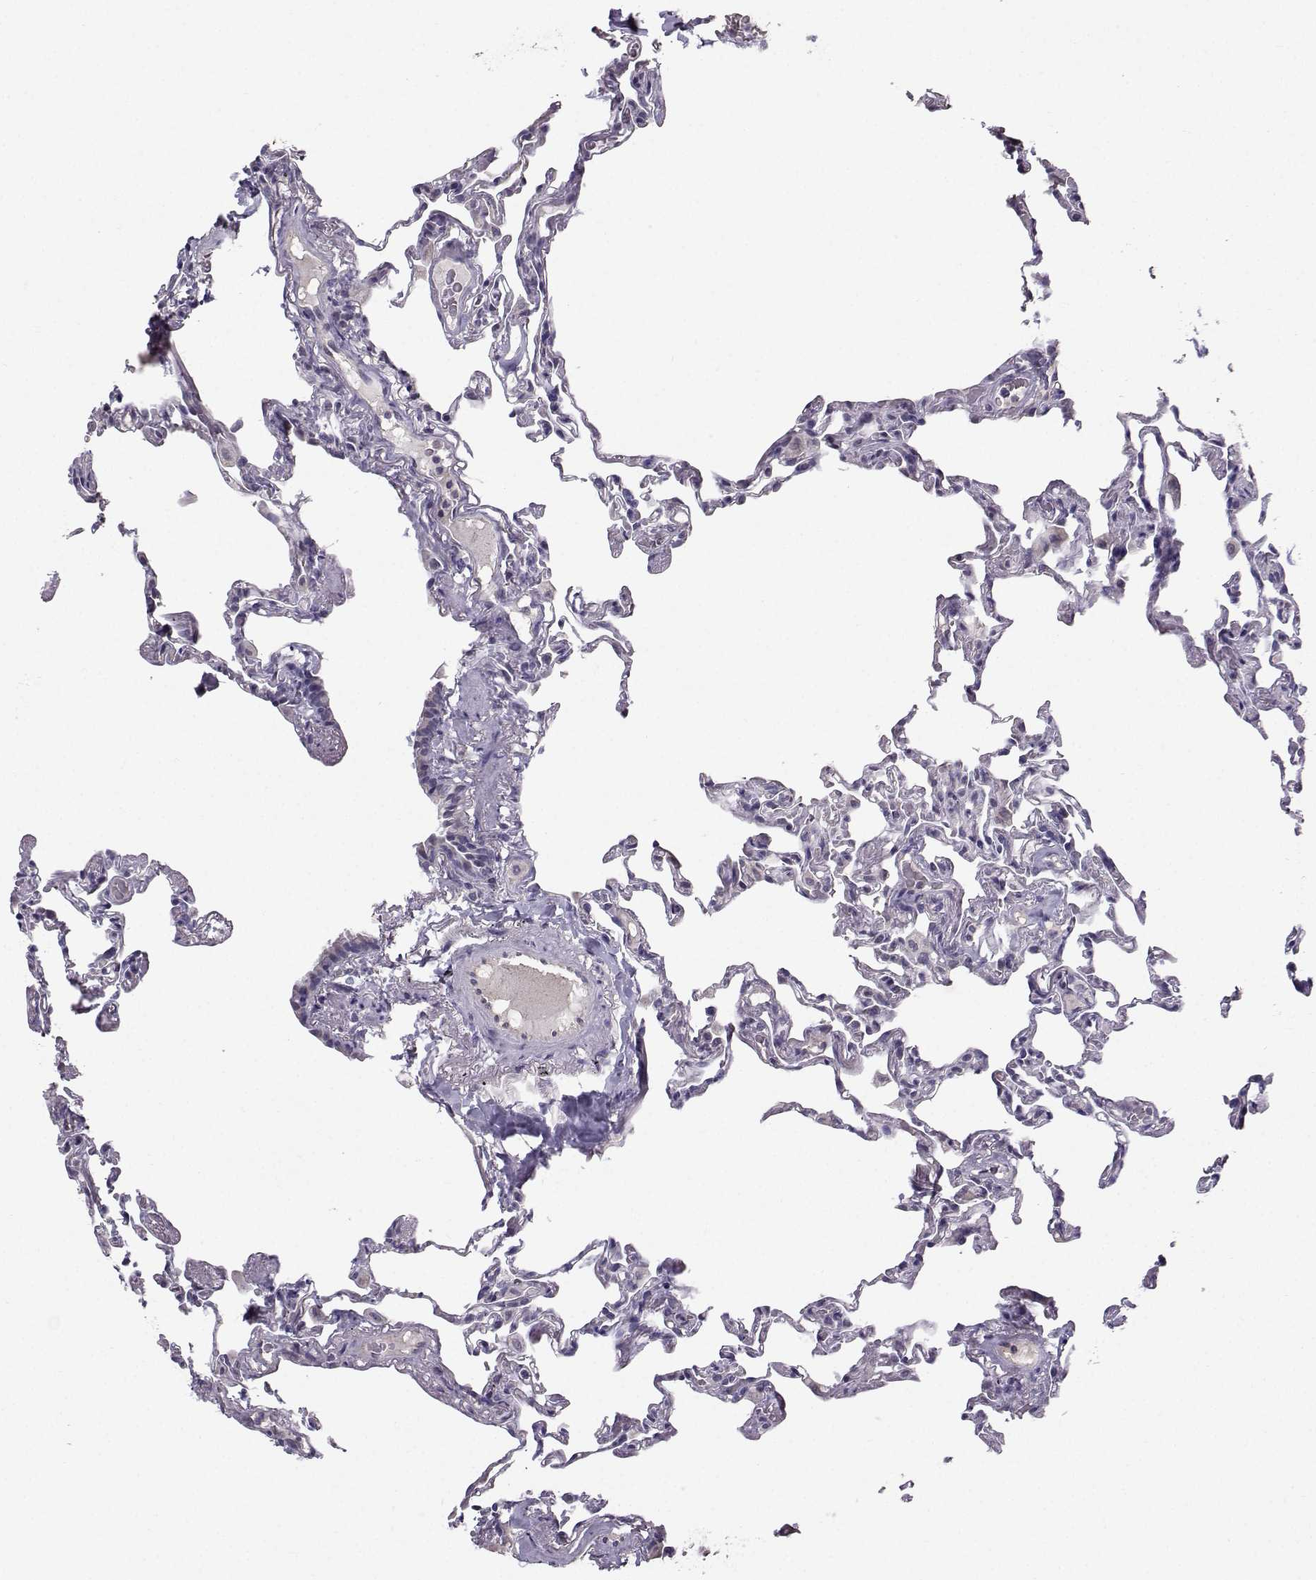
{"staining": {"intensity": "negative", "quantity": "none", "location": "none"}, "tissue": "lung", "cell_type": "Alveolar cells", "image_type": "normal", "snomed": [{"axis": "morphology", "description": "Normal tissue, NOS"}, {"axis": "topography", "description": "Lung"}], "caption": "Alveolar cells show no significant expression in unremarkable lung.", "gene": "TSPYL5", "patient": {"sex": "female", "age": 57}}